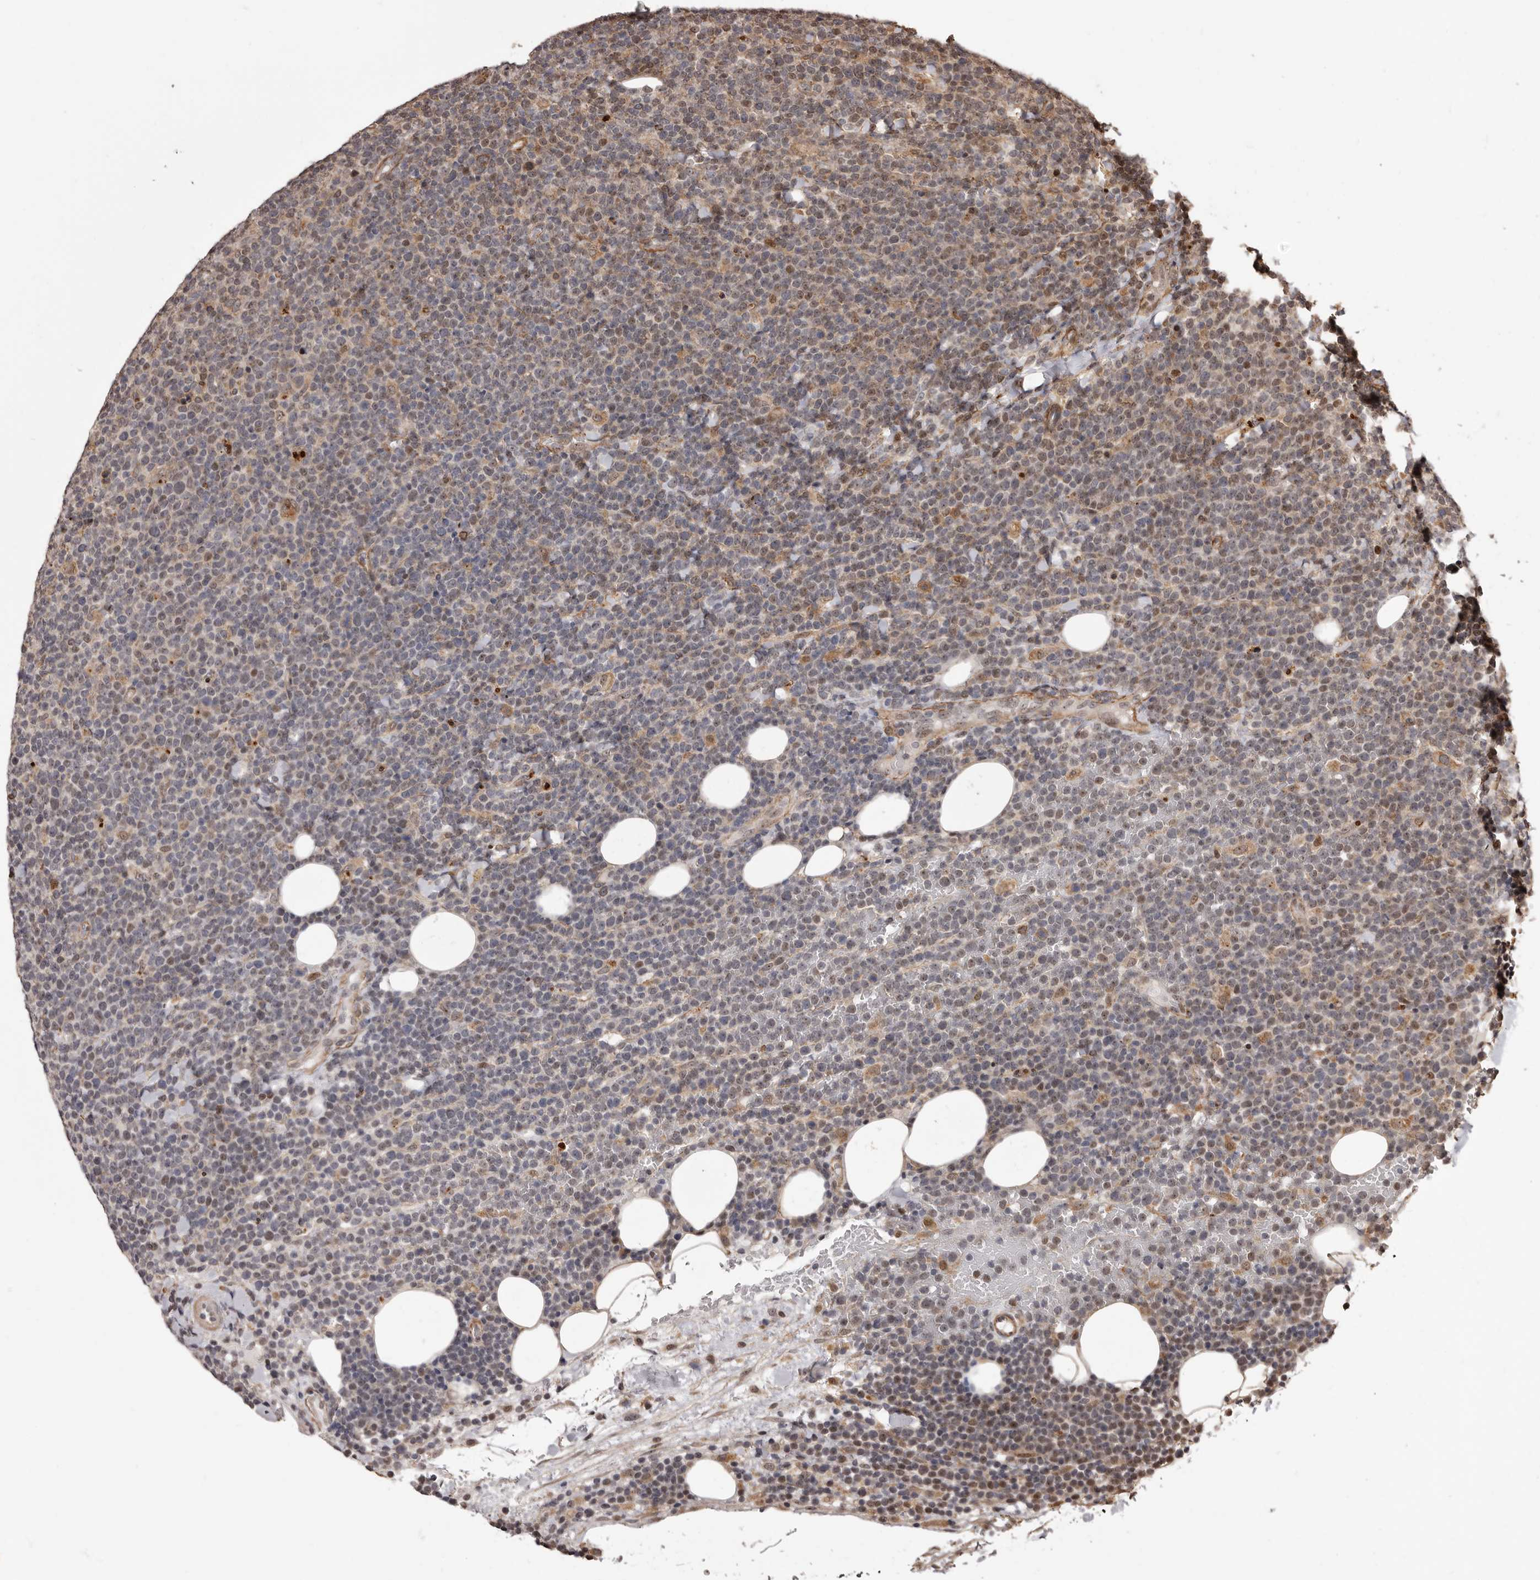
{"staining": {"intensity": "moderate", "quantity": "<25%", "location": "cytoplasmic/membranous"}, "tissue": "lymphoma", "cell_type": "Tumor cells", "image_type": "cancer", "snomed": [{"axis": "morphology", "description": "Malignant lymphoma, non-Hodgkin's type, High grade"}, {"axis": "topography", "description": "Lymph node"}], "caption": "A photomicrograph of malignant lymphoma, non-Hodgkin's type (high-grade) stained for a protein shows moderate cytoplasmic/membranous brown staining in tumor cells. (brown staining indicates protein expression, while blue staining denotes nuclei).", "gene": "ZCCHC7", "patient": {"sex": "male", "age": 61}}